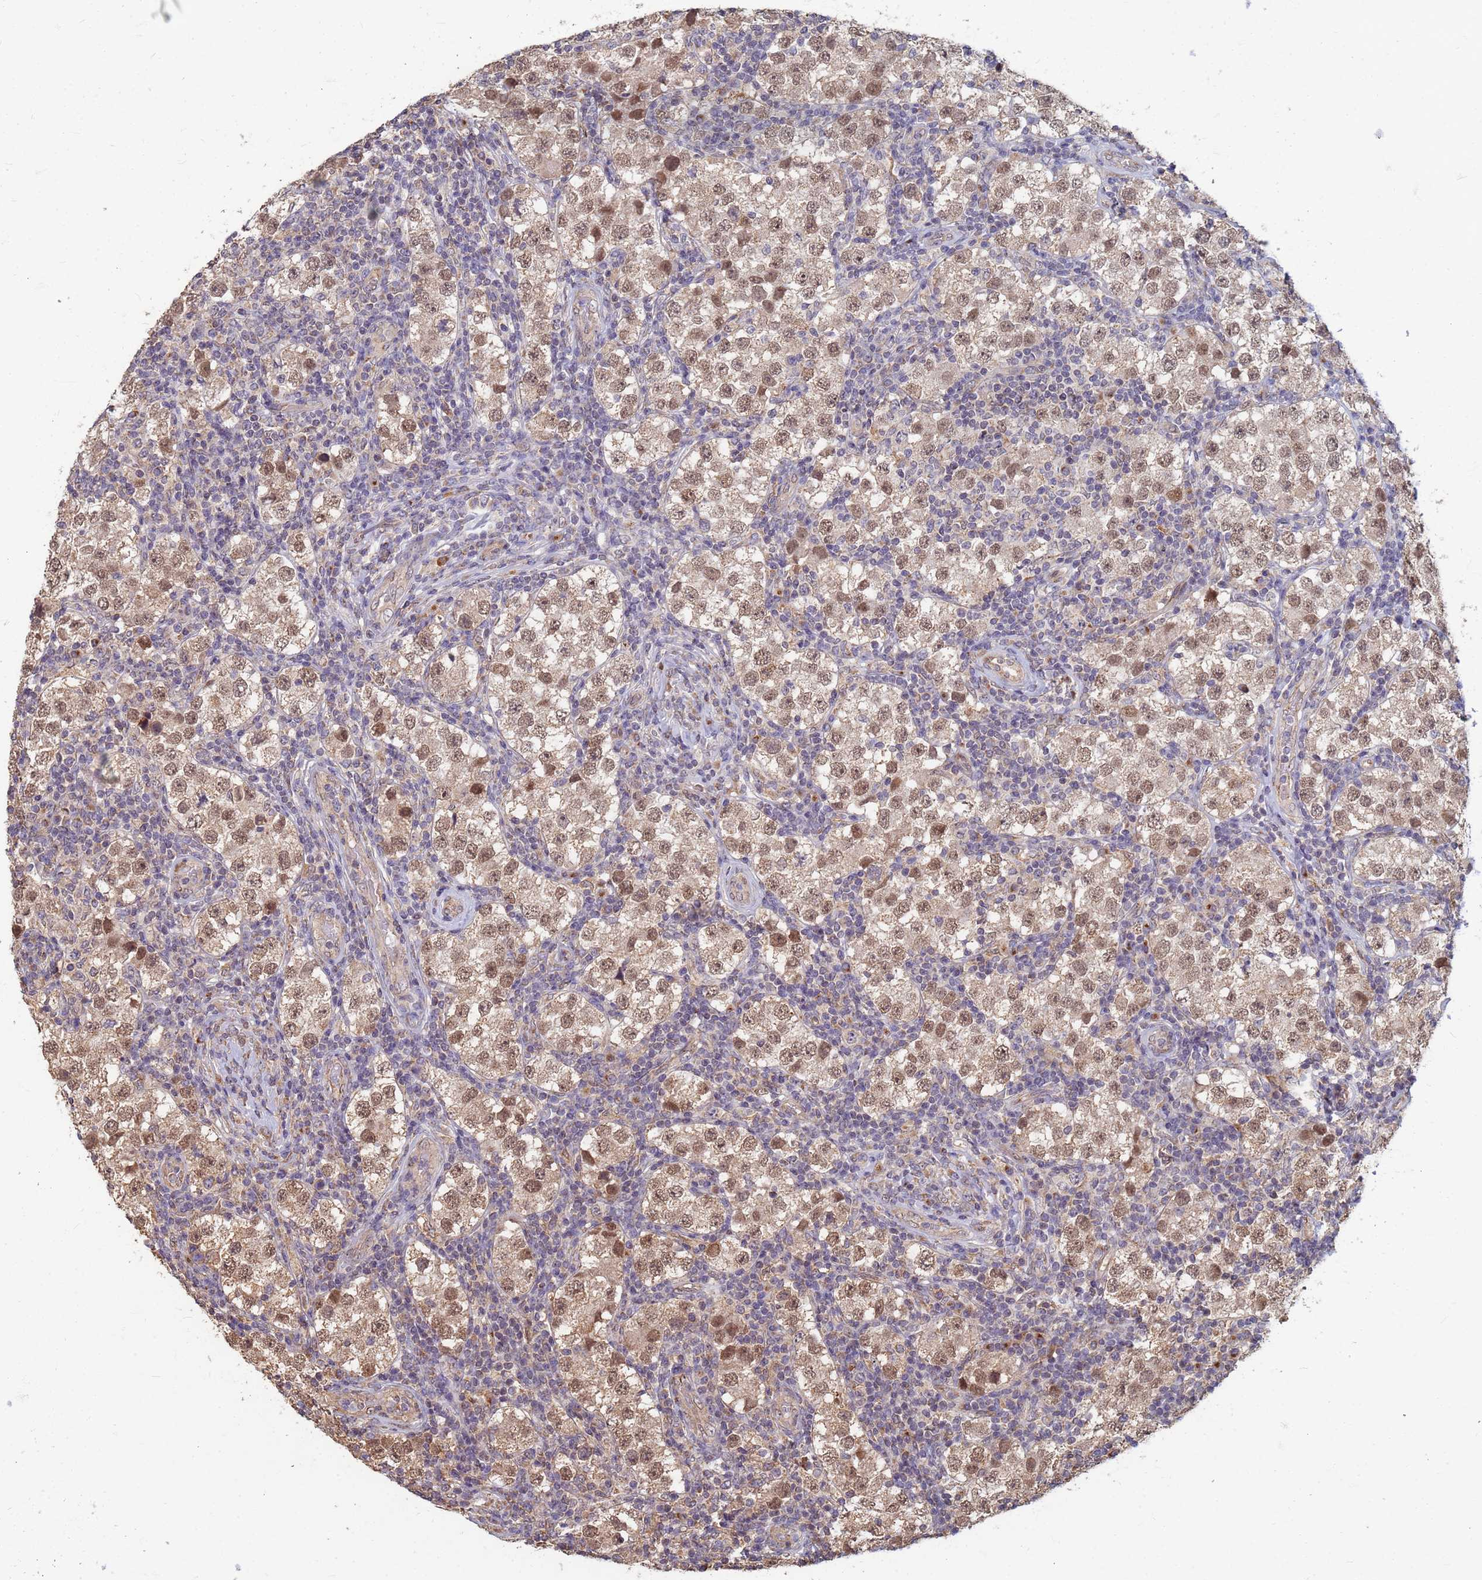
{"staining": {"intensity": "moderate", "quantity": ">75%", "location": "nuclear"}, "tissue": "testis cancer", "cell_type": "Tumor cells", "image_type": "cancer", "snomed": [{"axis": "morphology", "description": "Seminoma, NOS"}, {"axis": "topography", "description": "Testis"}], "caption": "Immunohistochemistry (IHC) staining of testis cancer, which displays medium levels of moderate nuclear staining in about >75% of tumor cells indicating moderate nuclear protein expression. The staining was performed using DAB (brown) for protein detection and nuclei were counterstained in hematoxylin (blue).", "gene": "ITGB4", "patient": {"sex": "male", "age": 34}}